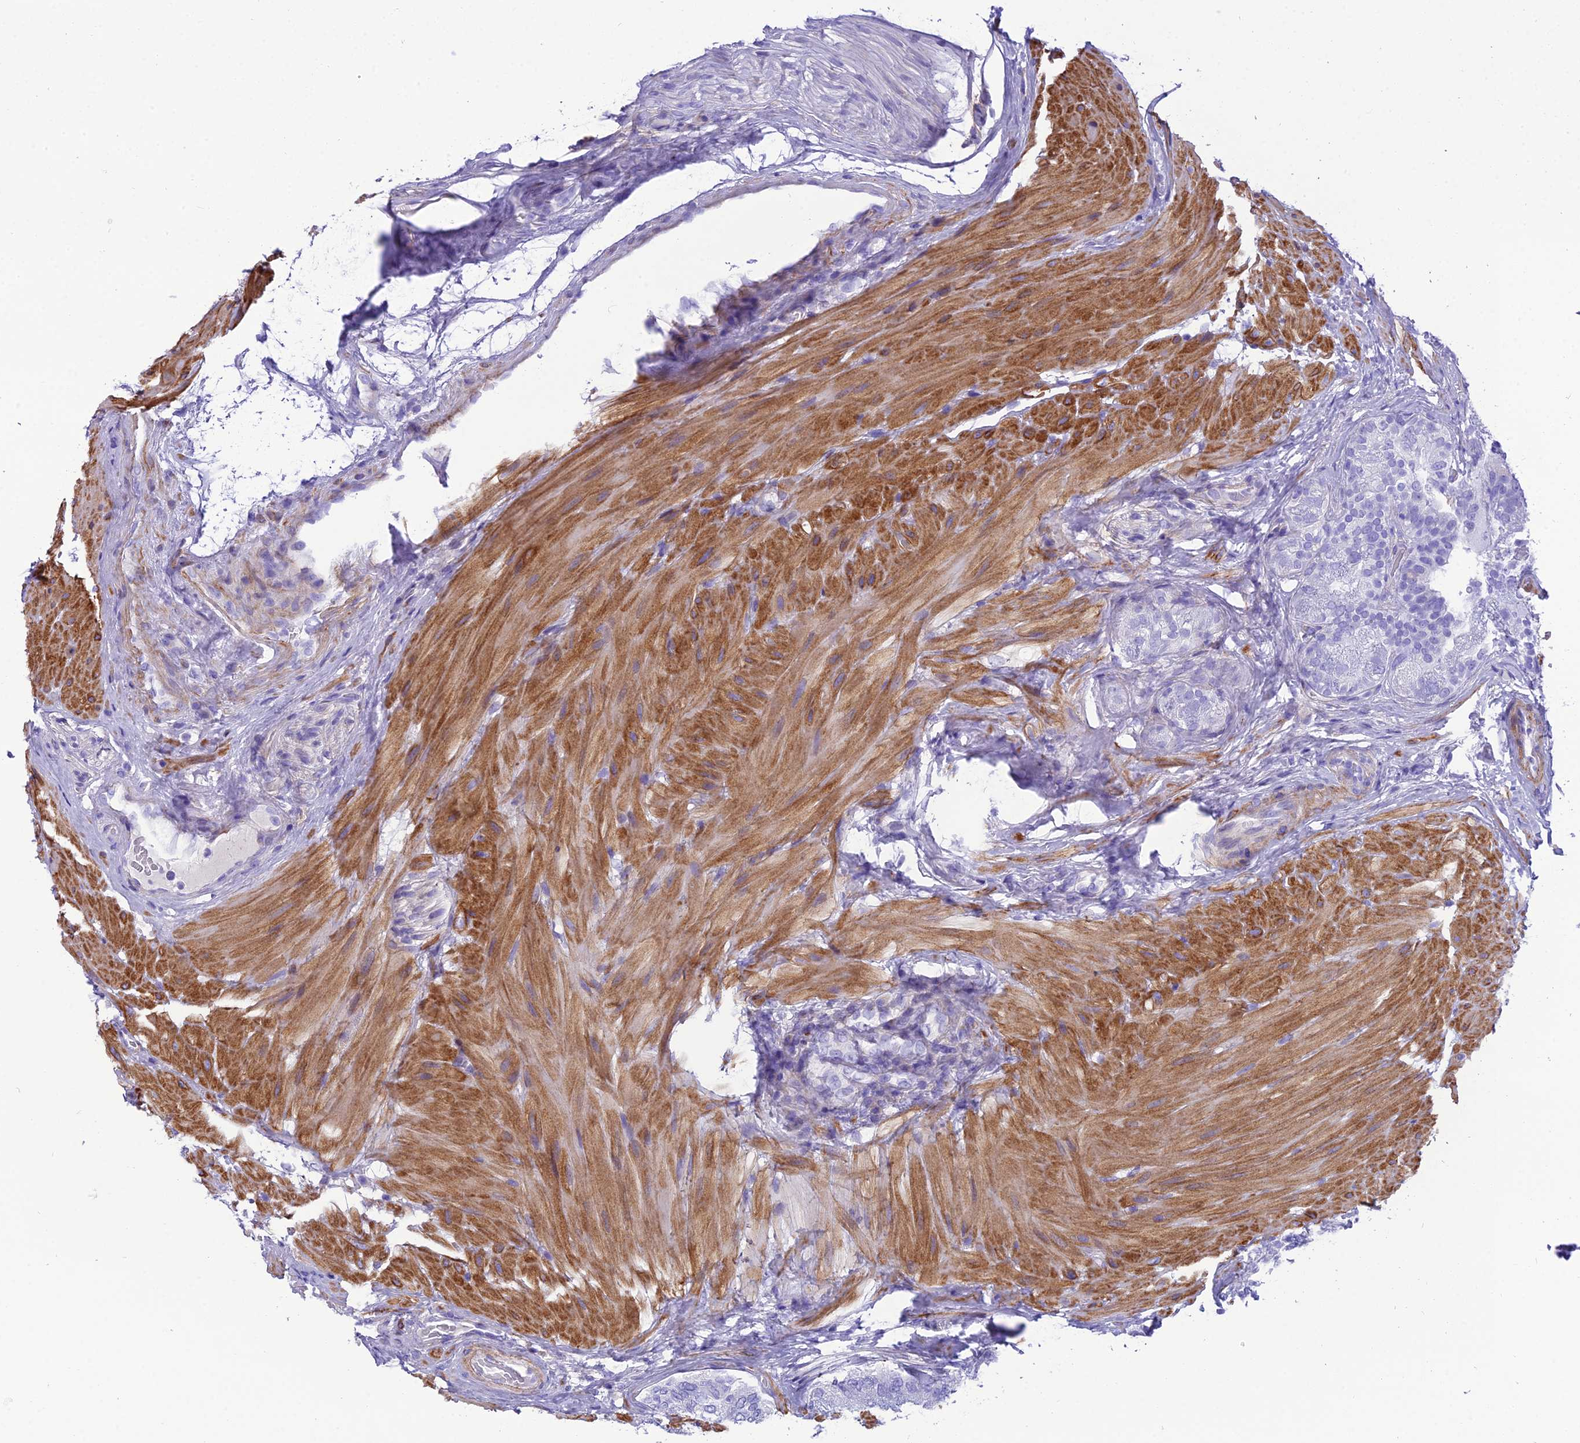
{"staining": {"intensity": "negative", "quantity": "none", "location": "none"}, "tissue": "seminal vesicle", "cell_type": "Glandular cells", "image_type": "normal", "snomed": [{"axis": "morphology", "description": "Normal tissue, NOS"}, {"axis": "topography", "description": "Seminal veicle"}, {"axis": "topography", "description": "Peripheral nerve tissue"}], "caption": "The histopathology image exhibits no staining of glandular cells in normal seminal vesicle.", "gene": "GFRA1", "patient": {"sex": "male", "age": 63}}